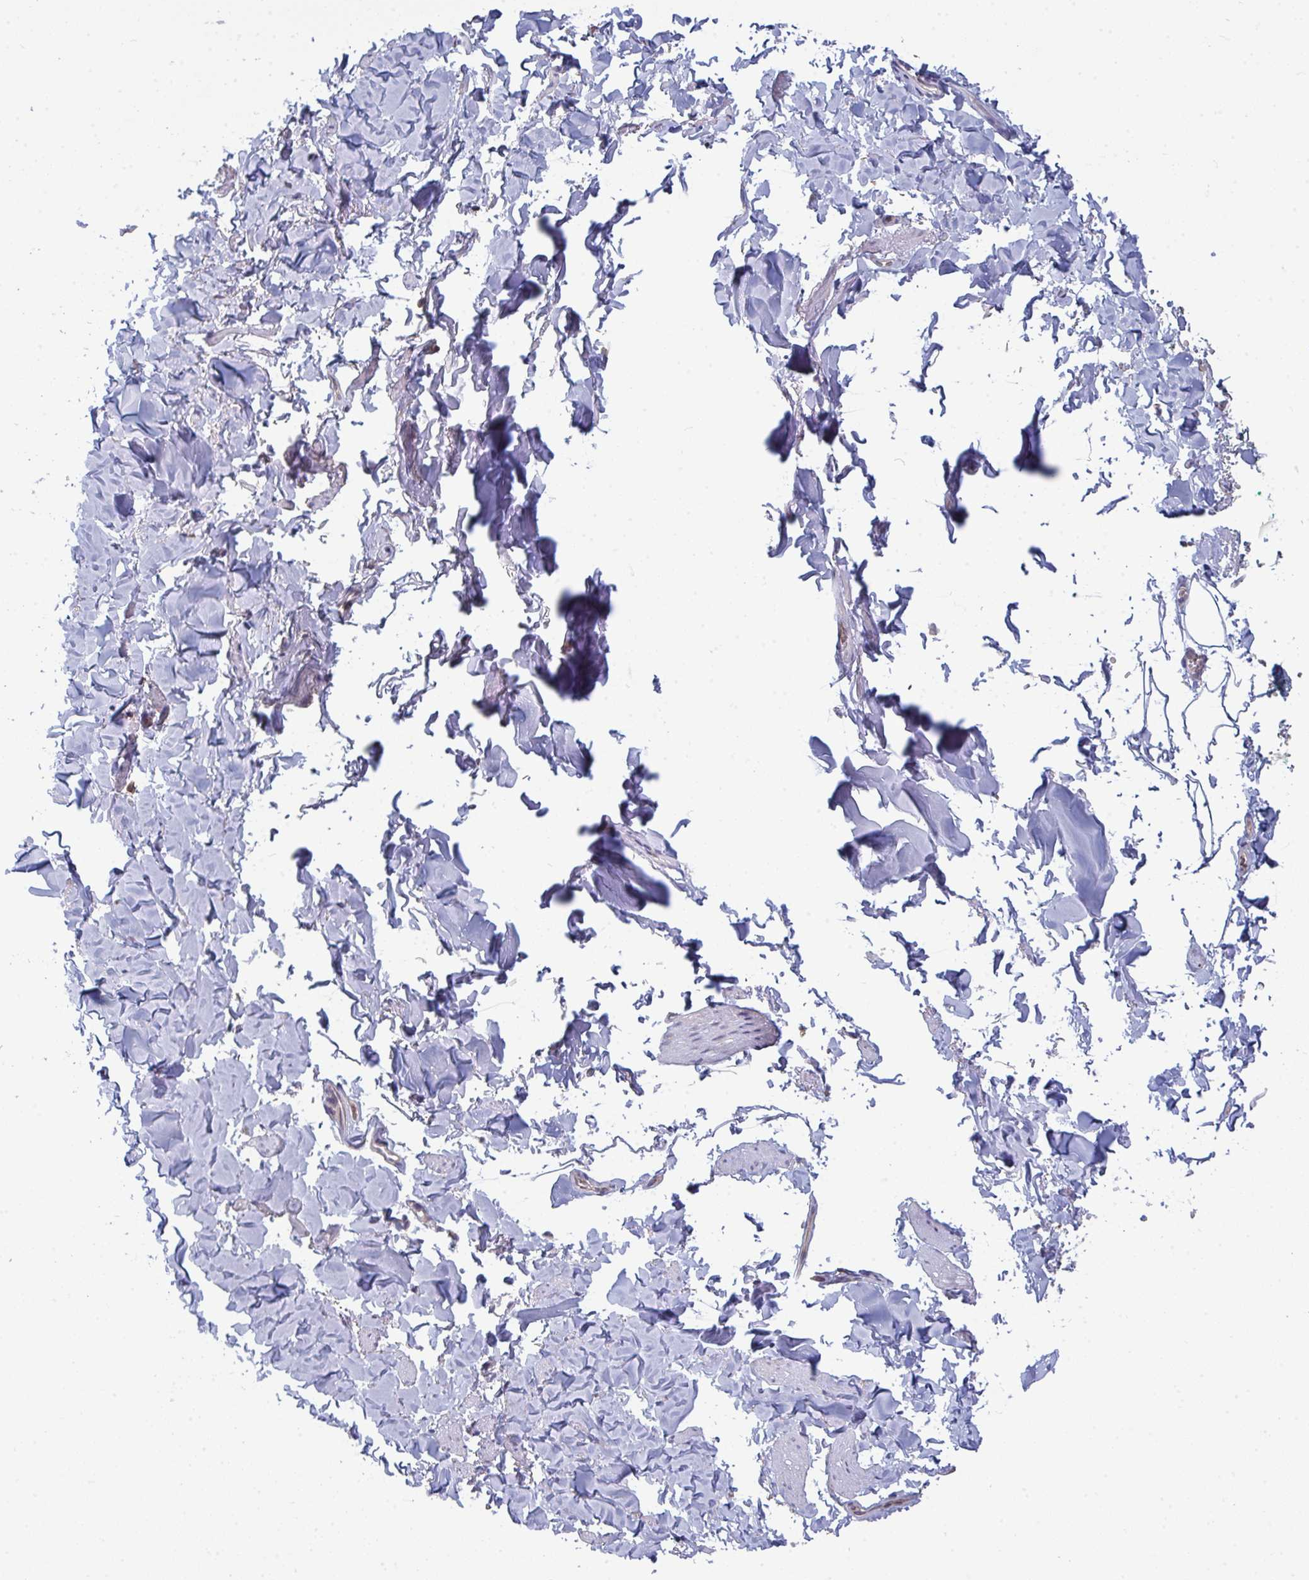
{"staining": {"intensity": "negative", "quantity": "none", "location": "none"}, "tissue": "adipose tissue", "cell_type": "Adipocytes", "image_type": "normal", "snomed": [{"axis": "morphology", "description": "Normal tissue, NOS"}, {"axis": "topography", "description": "Vulva"}, {"axis": "topography", "description": "Peripheral nerve tissue"}], "caption": "High power microscopy image of an immunohistochemistry (IHC) image of unremarkable adipose tissue, revealing no significant staining in adipocytes. The staining is performed using DAB (3,3'-diaminobenzidine) brown chromogen with nuclei counter-stained in using hematoxylin.", "gene": "LYSMD4", "patient": {"sex": "female", "age": 66}}